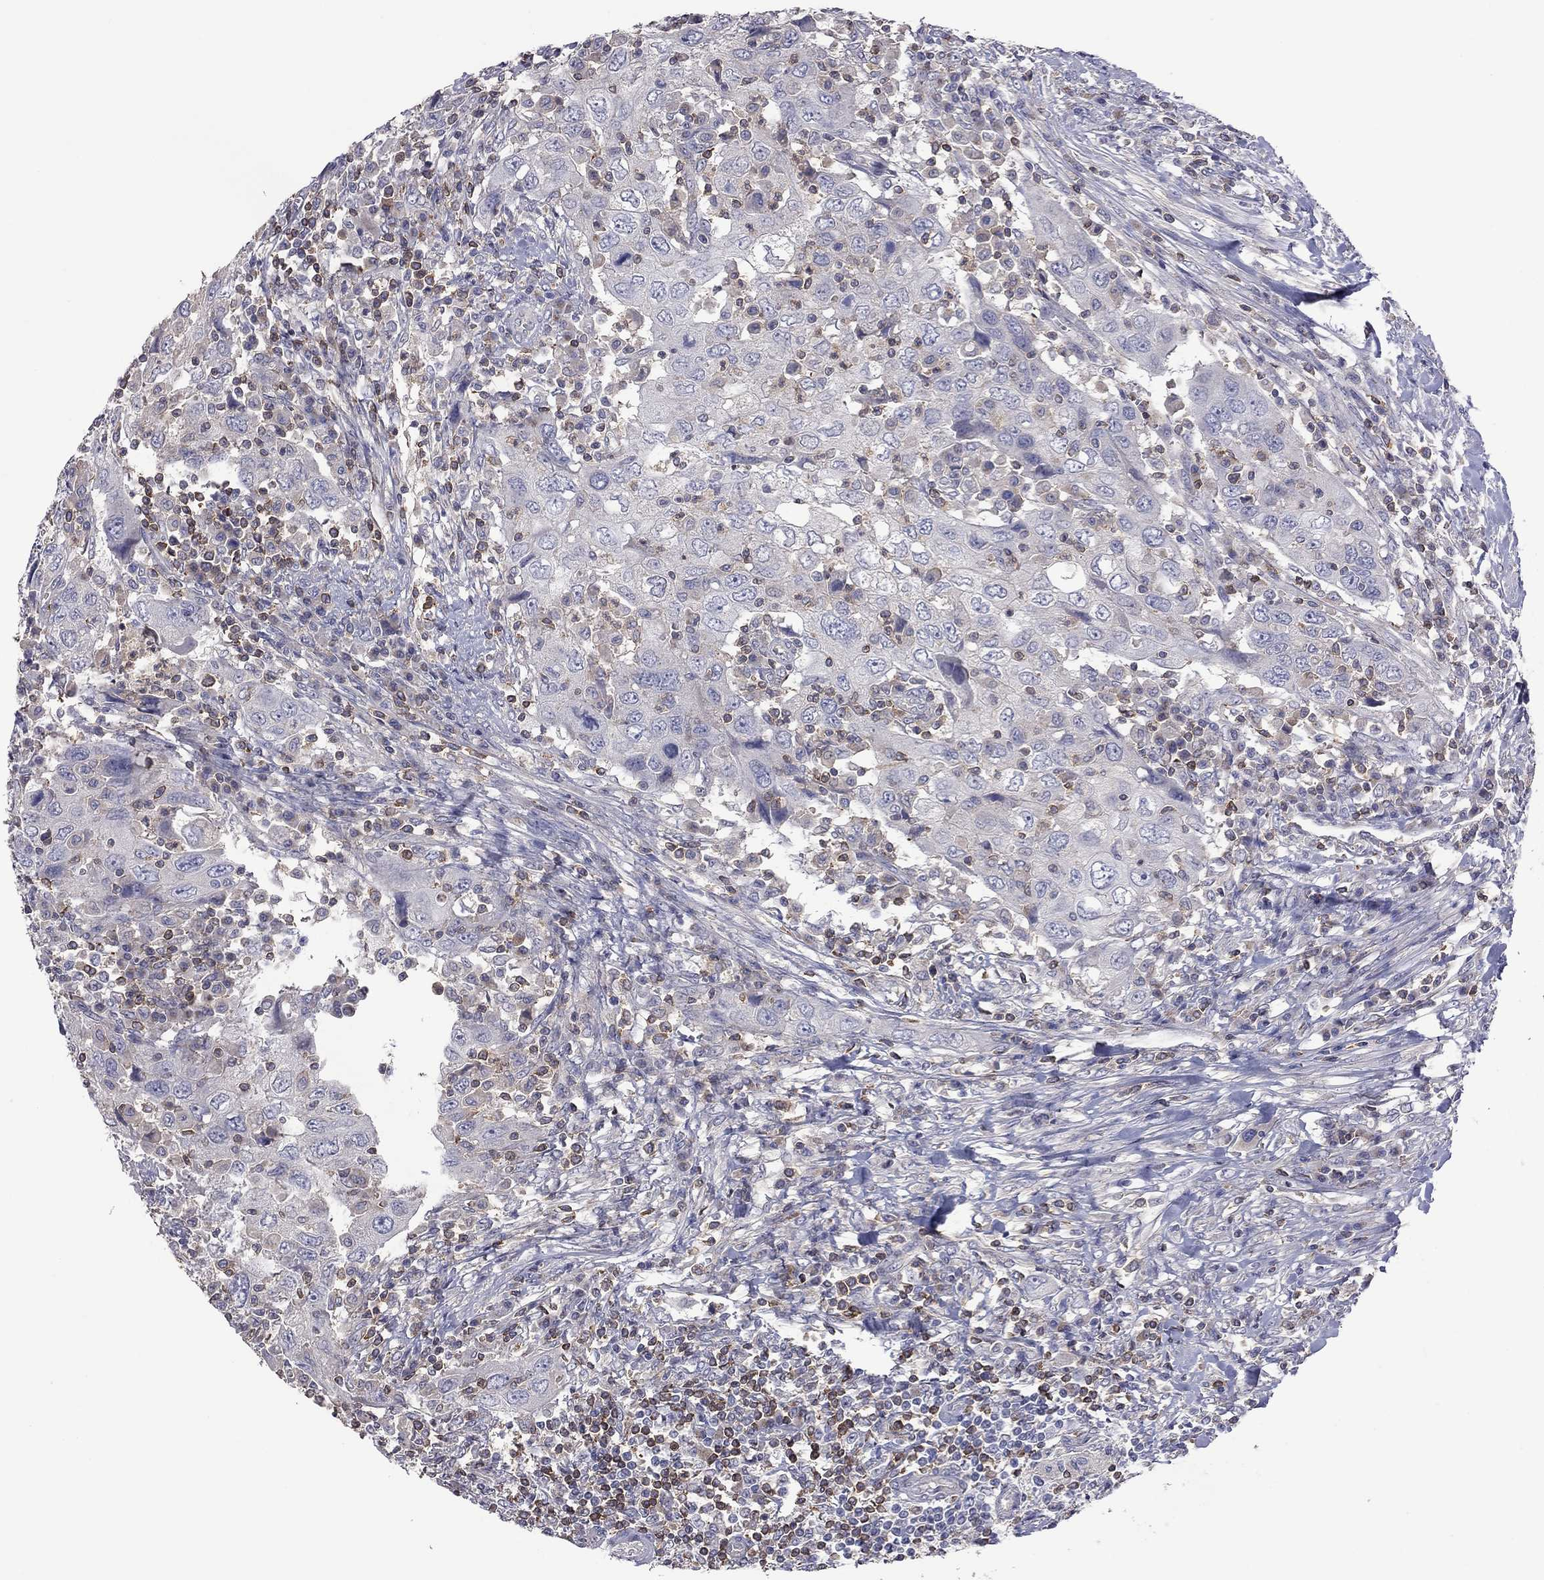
{"staining": {"intensity": "negative", "quantity": "none", "location": "none"}, "tissue": "urothelial cancer", "cell_type": "Tumor cells", "image_type": "cancer", "snomed": [{"axis": "morphology", "description": "Urothelial carcinoma, High grade"}, {"axis": "topography", "description": "Urinary bladder"}], "caption": "IHC histopathology image of human urothelial carcinoma (high-grade) stained for a protein (brown), which displays no positivity in tumor cells.", "gene": "IPCEF1", "patient": {"sex": "male", "age": 76}}